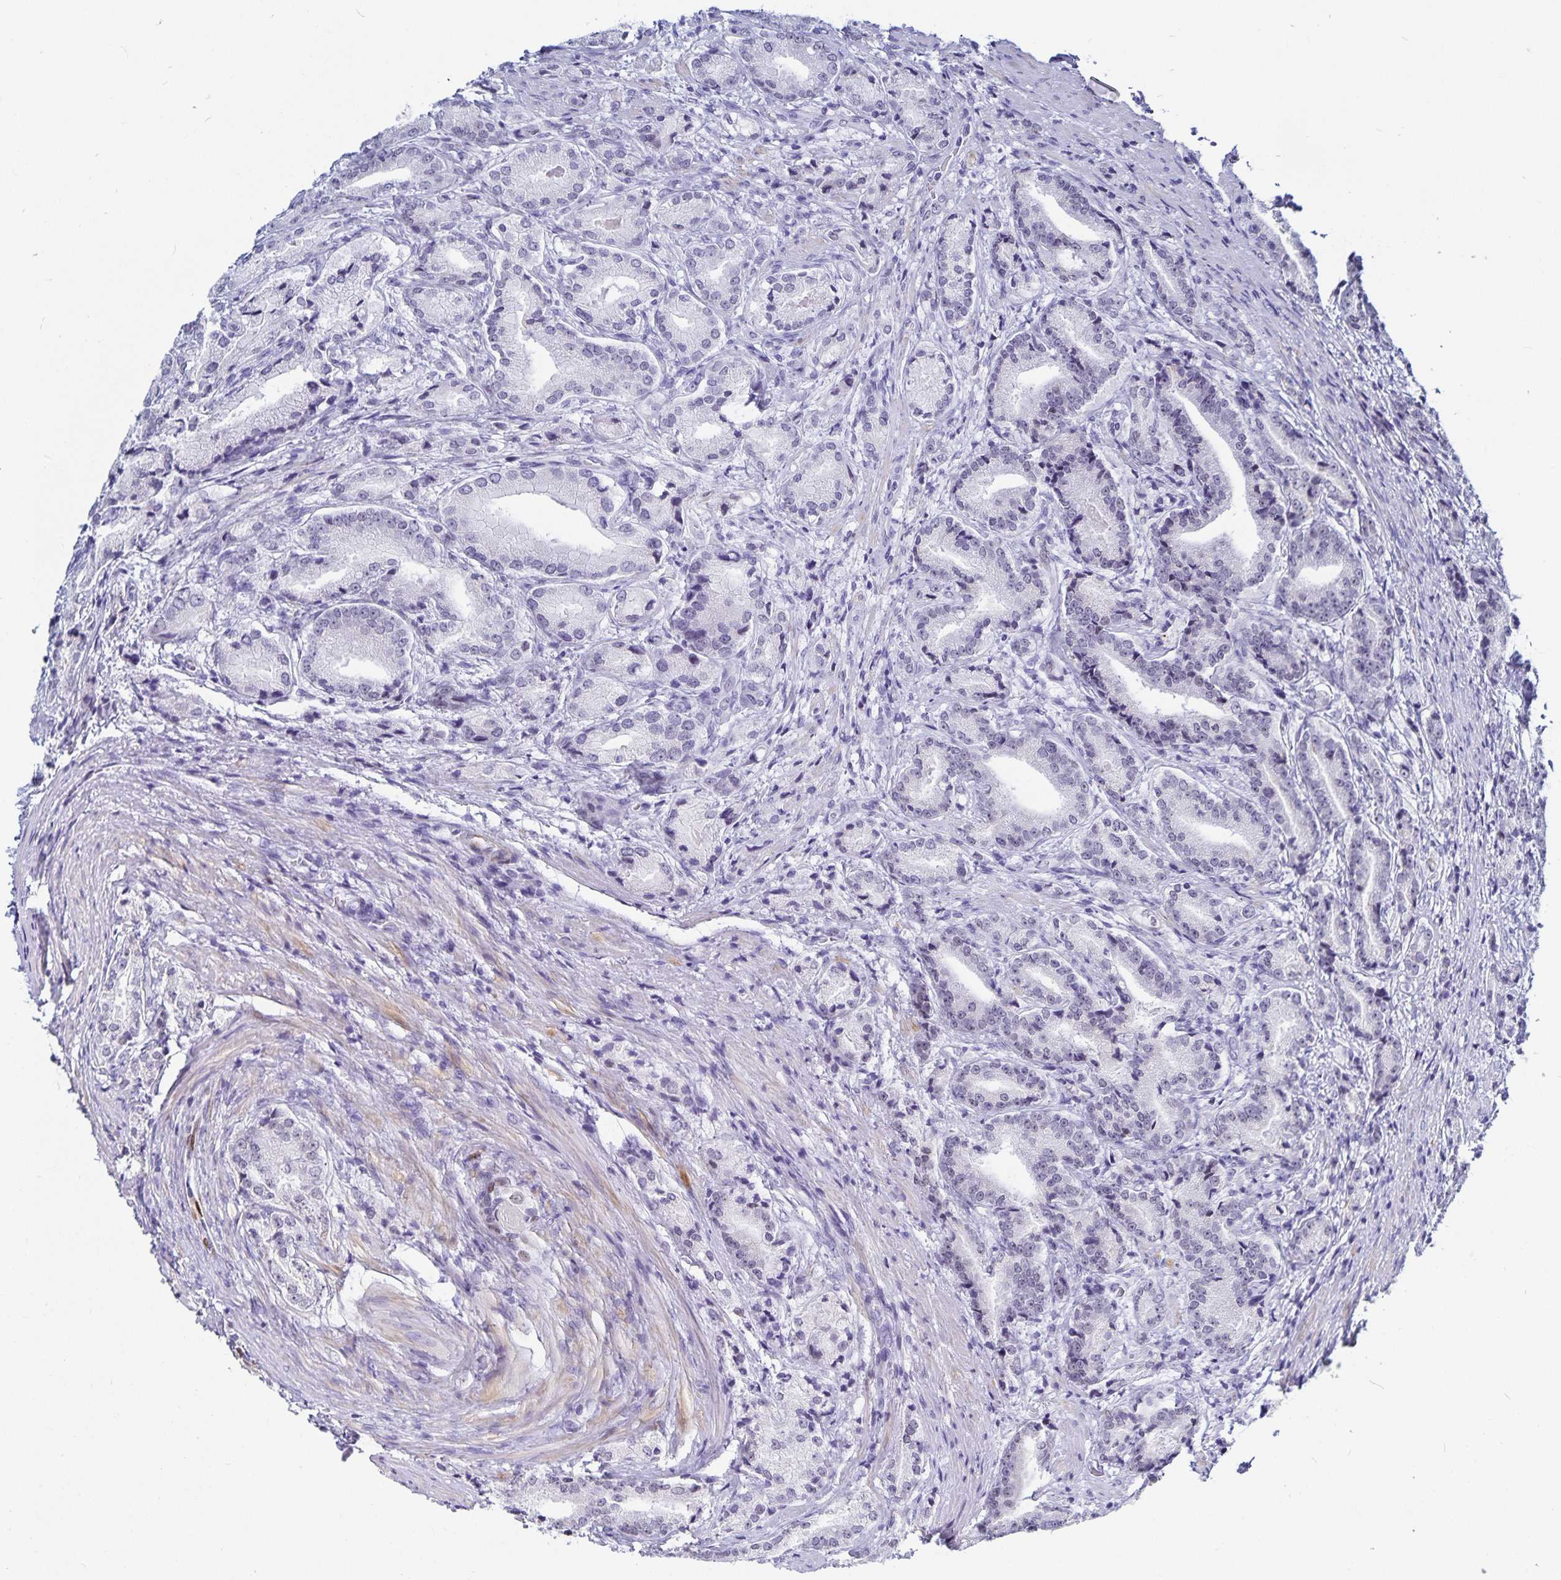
{"staining": {"intensity": "negative", "quantity": "none", "location": "none"}, "tissue": "prostate cancer", "cell_type": "Tumor cells", "image_type": "cancer", "snomed": [{"axis": "morphology", "description": "Adenocarcinoma, High grade"}, {"axis": "topography", "description": "Prostate and seminal vesicle, NOS"}], "caption": "Tumor cells show no significant positivity in prostate cancer (adenocarcinoma (high-grade)).", "gene": "HMGB3", "patient": {"sex": "male", "age": 61}}